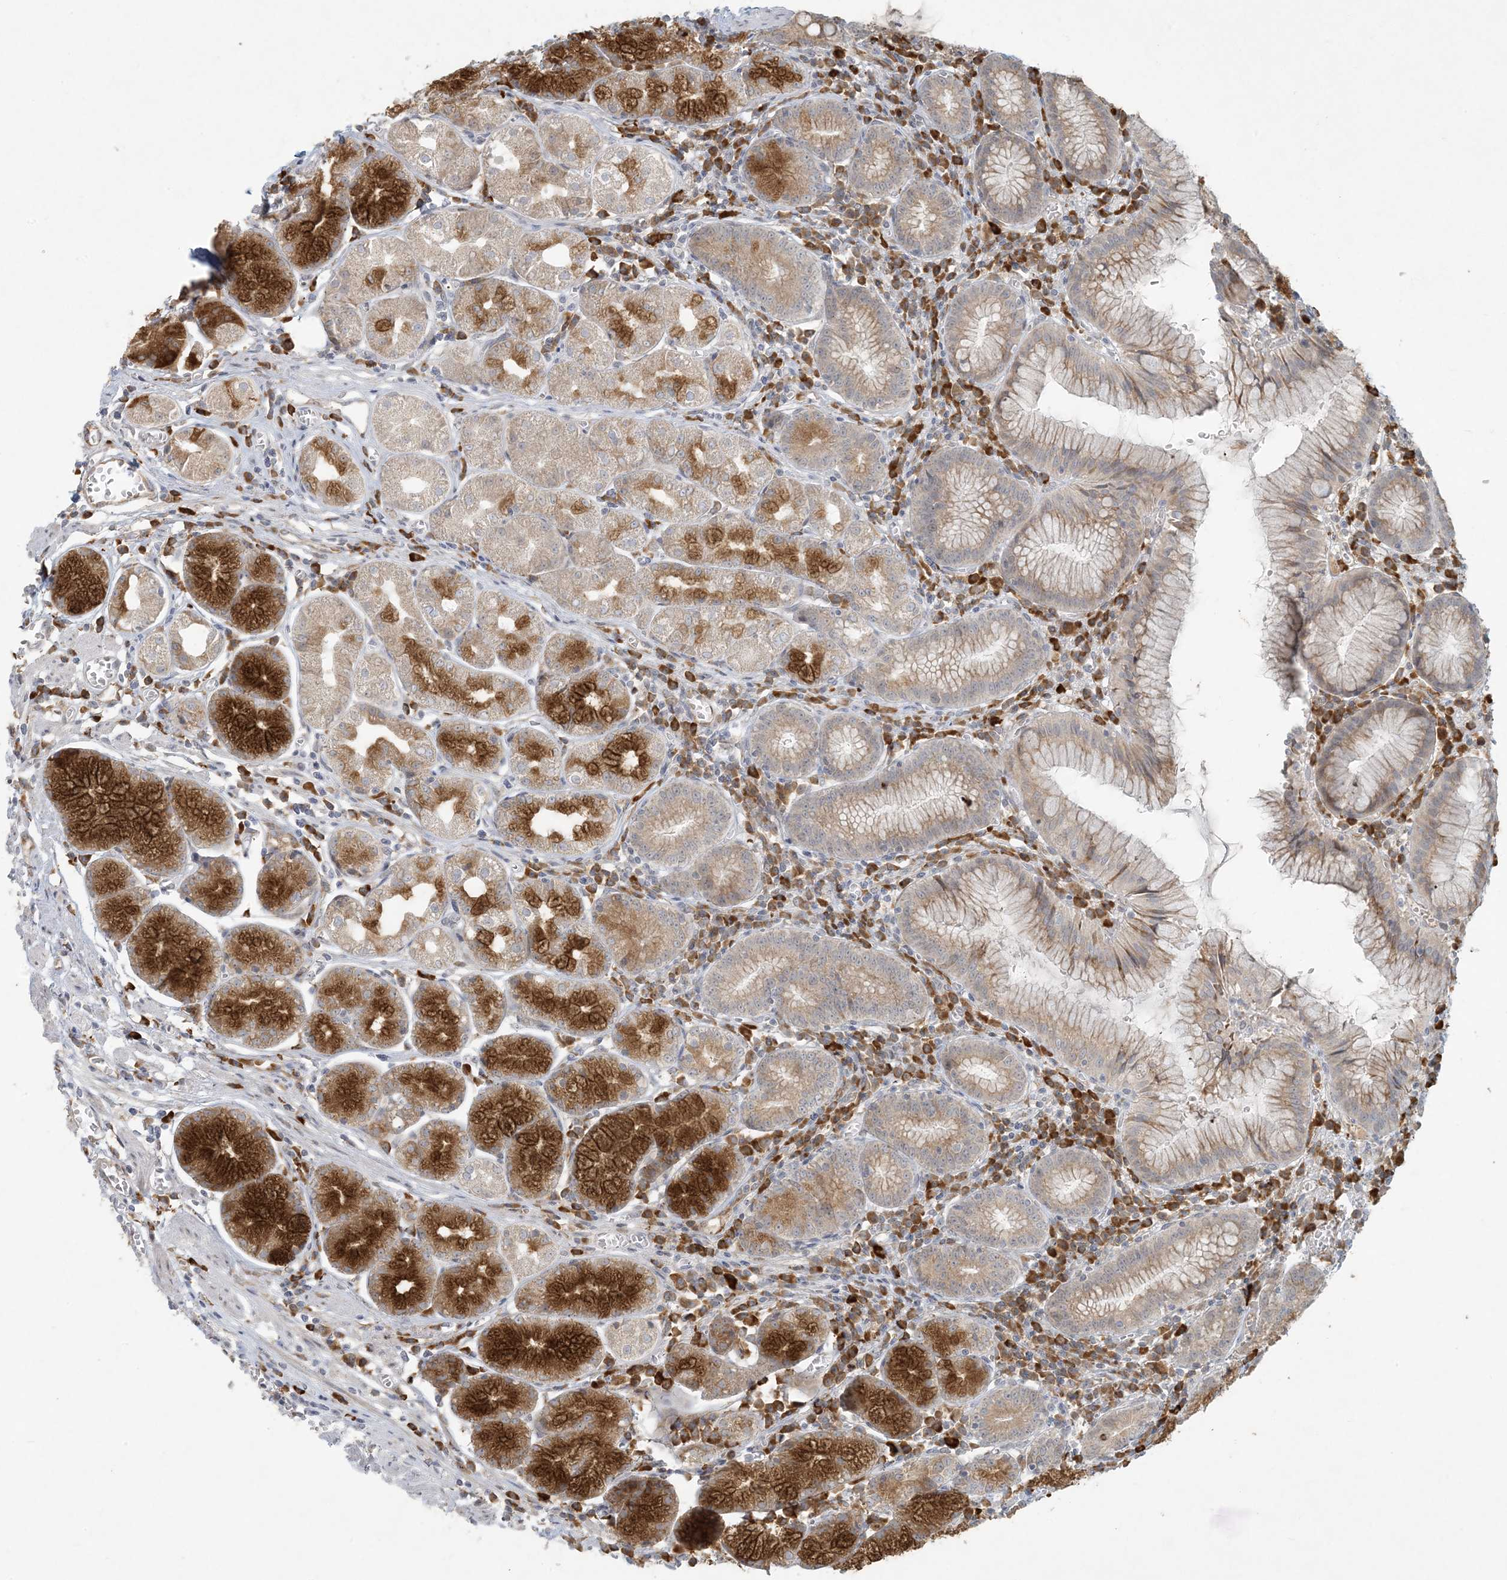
{"staining": {"intensity": "strong", "quantity": "25%-75%", "location": "cytoplasmic/membranous"}, "tissue": "stomach", "cell_type": "Glandular cells", "image_type": "normal", "snomed": [{"axis": "morphology", "description": "Normal tissue, NOS"}, {"axis": "topography", "description": "Stomach"}], "caption": "DAB (3,3'-diaminobenzidine) immunohistochemical staining of unremarkable human stomach demonstrates strong cytoplasmic/membranous protein expression in about 25%-75% of glandular cells. The staining was performed using DAB, with brown indicating positive protein expression. Nuclei are stained blue with hematoxylin.", "gene": "HACL1", "patient": {"sex": "male", "age": 55}}